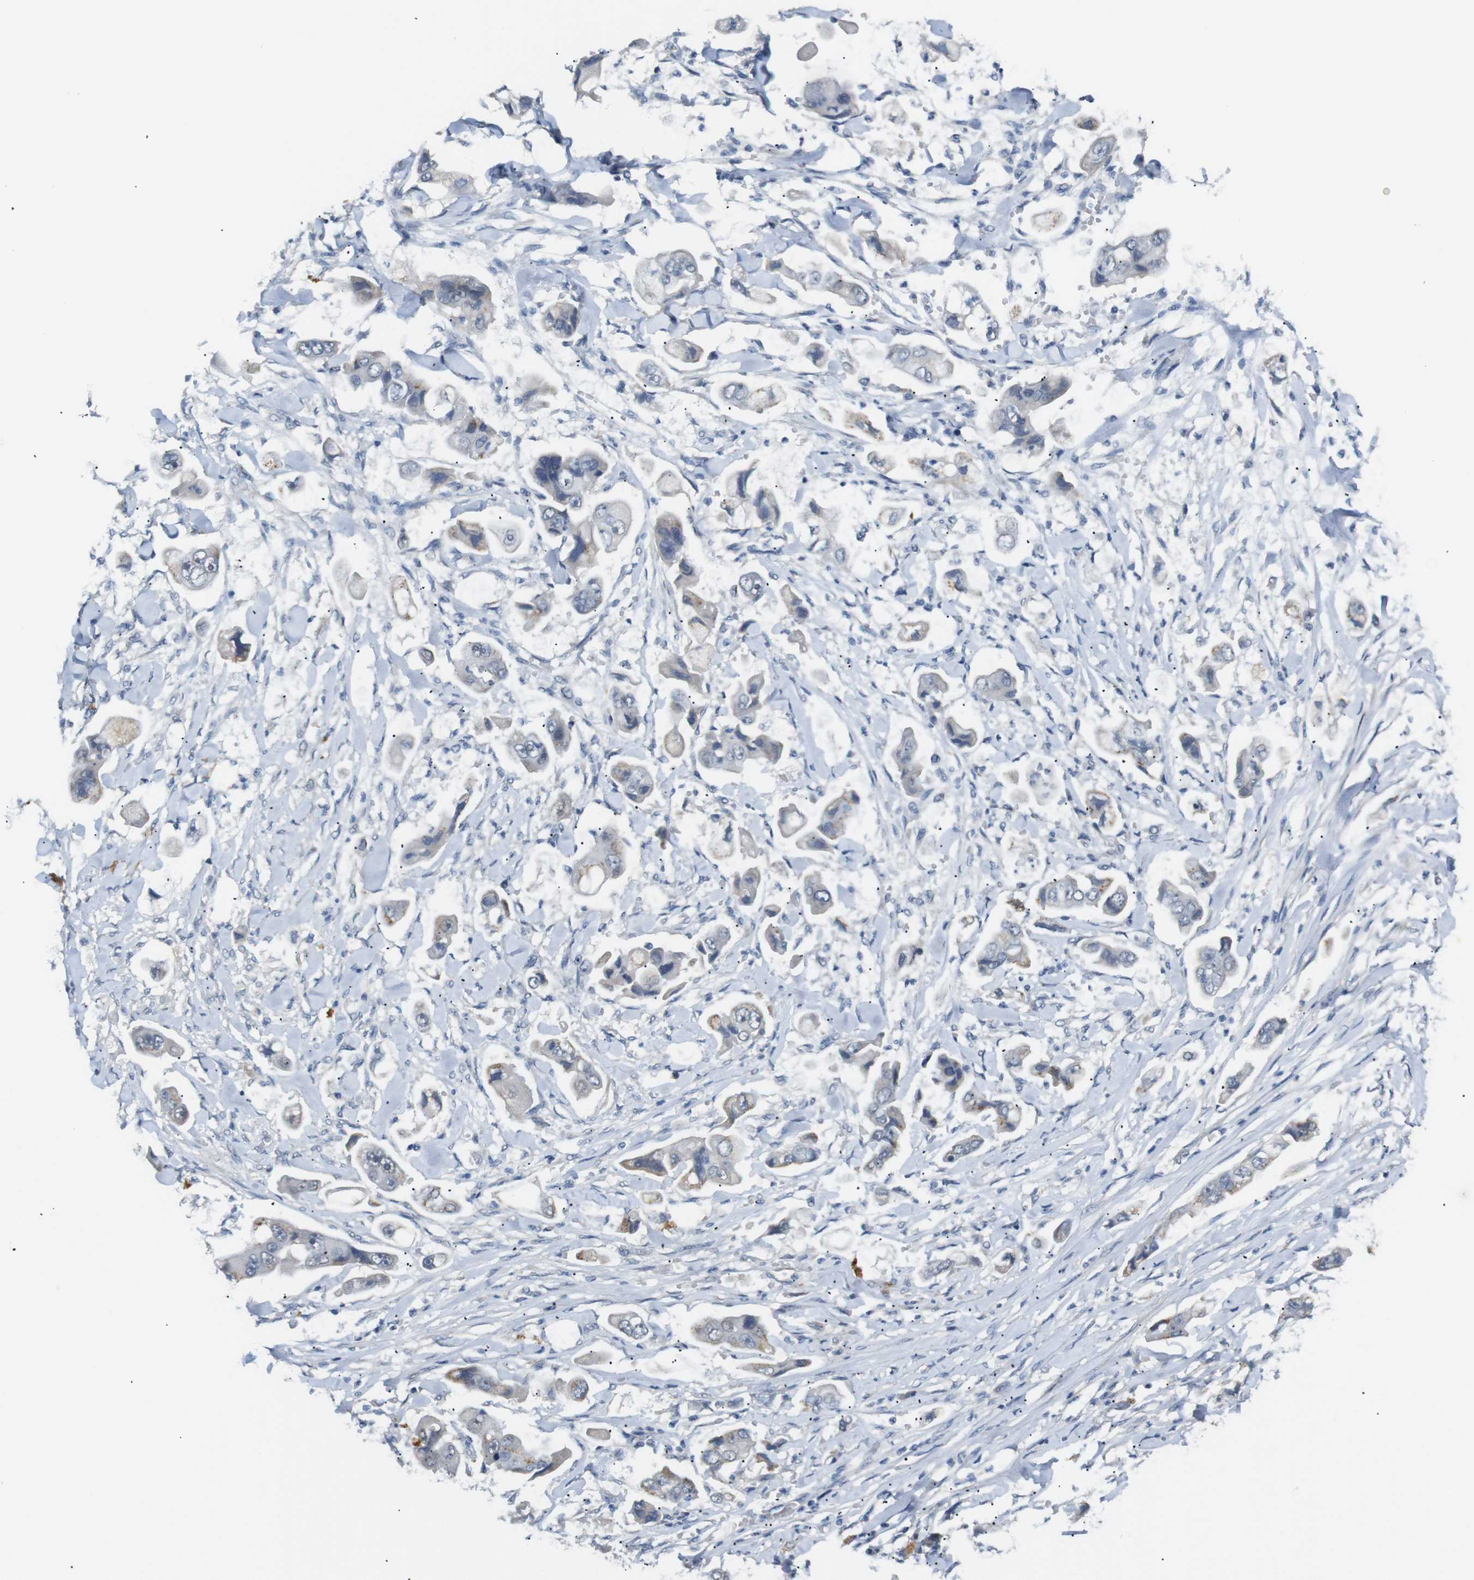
{"staining": {"intensity": "moderate", "quantity": "<25%", "location": "cytoplasmic/membranous"}, "tissue": "stomach cancer", "cell_type": "Tumor cells", "image_type": "cancer", "snomed": [{"axis": "morphology", "description": "Adenocarcinoma, NOS"}, {"axis": "topography", "description": "Stomach"}], "caption": "Immunohistochemical staining of human stomach cancer exhibits low levels of moderate cytoplasmic/membranous expression in approximately <25% of tumor cells.", "gene": "CHRM5", "patient": {"sex": "male", "age": 62}}